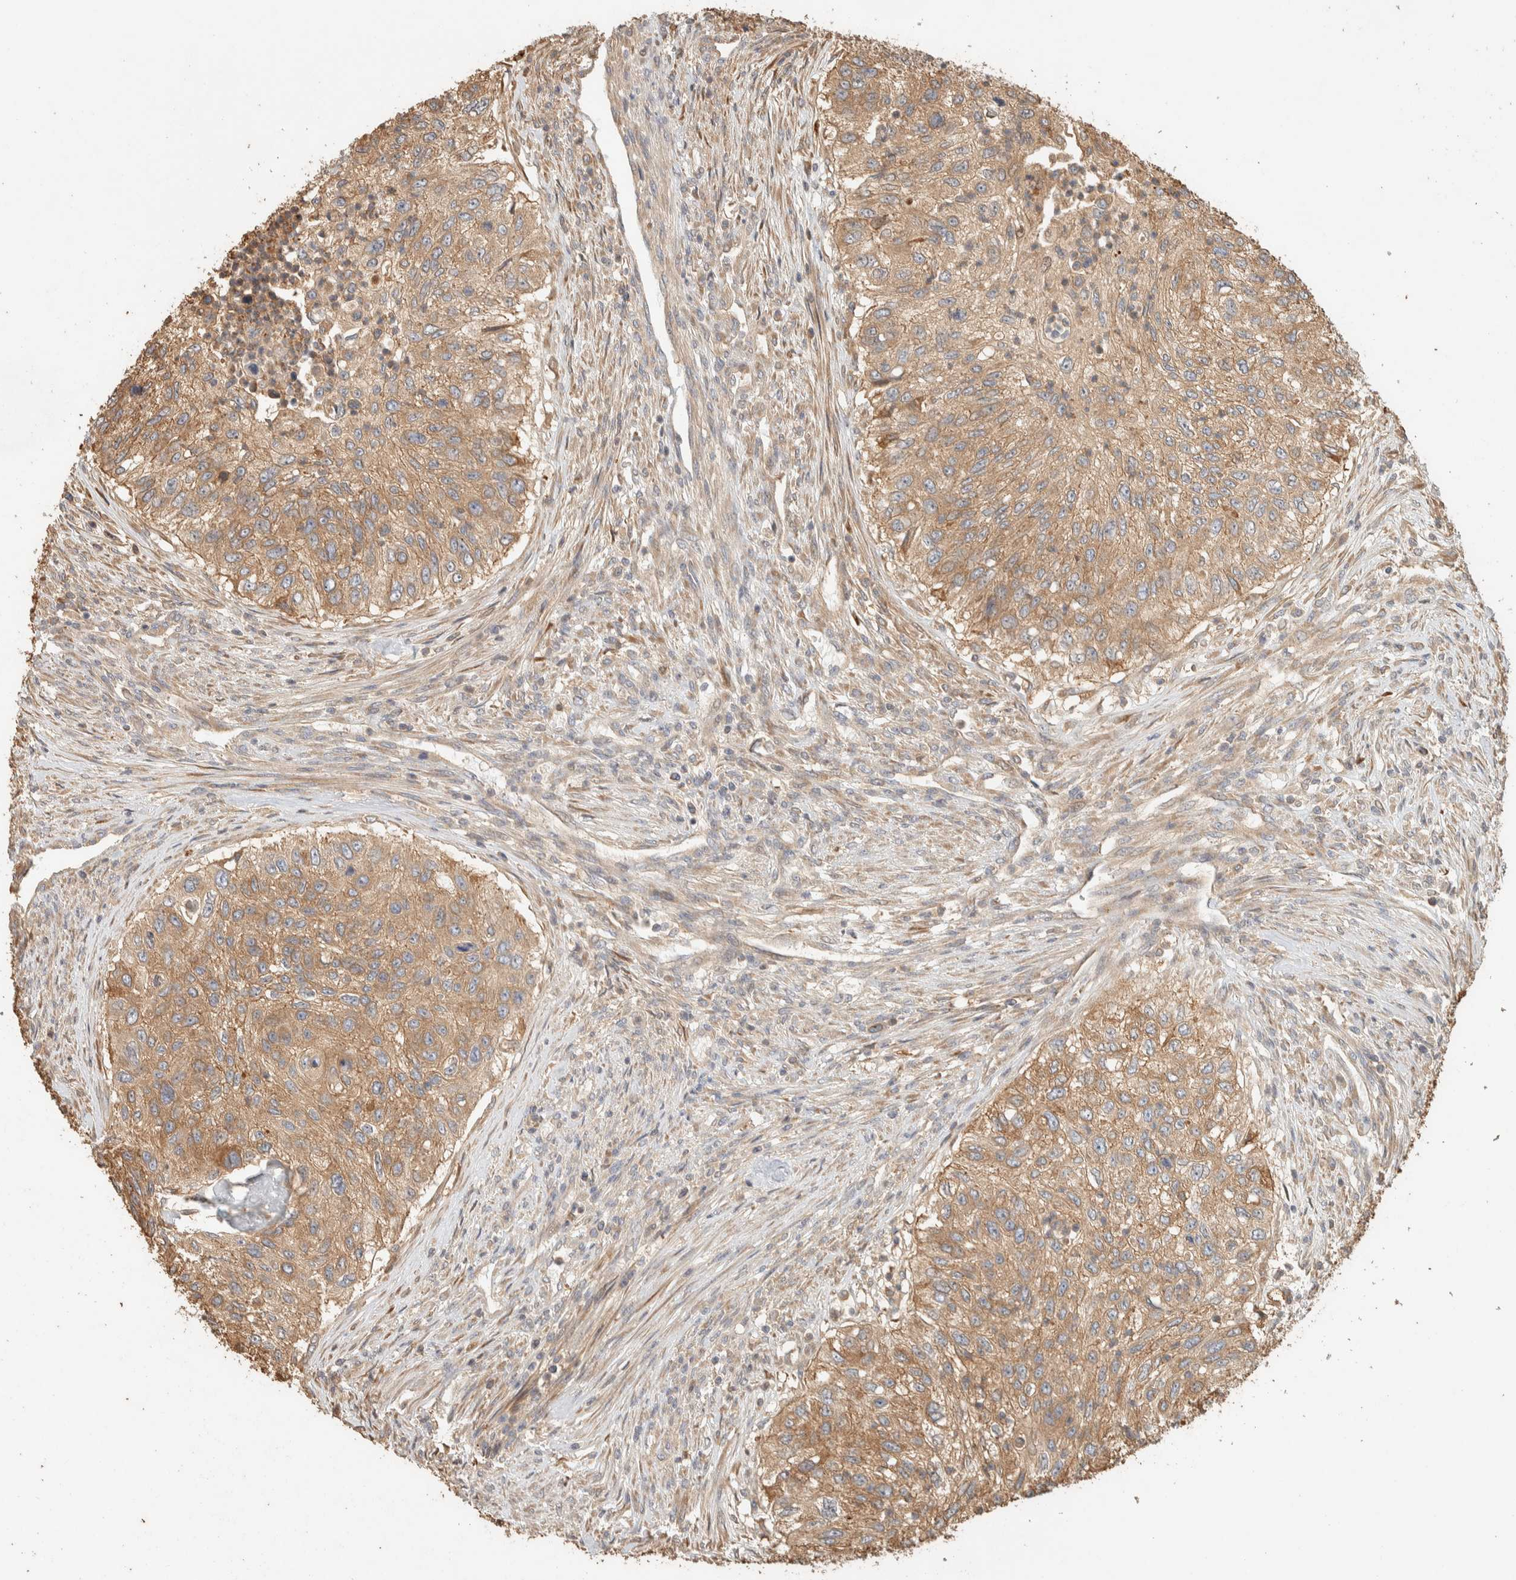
{"staining": {"intensity": "moderate", "quantity": ">75%", "location": "cytoplasmic/membranous"}, "tissue": "urothelial cancer", "cell_type": "Tumor cells", "image_type": "cancer", "snomed": [{"axis": "morphology", "description": "Urothelial carcinoma, High grade"}, {"axis": "topography", "description": "Urinary bladder"}], "caption": "A medium amount of moderate cytoplasmic/membranous expression is seen in approximately >75% of tumor cells in urothelial cancer tissue.", "gene": "EXOC7", "patient": {"sex": "female", "age": 60}}